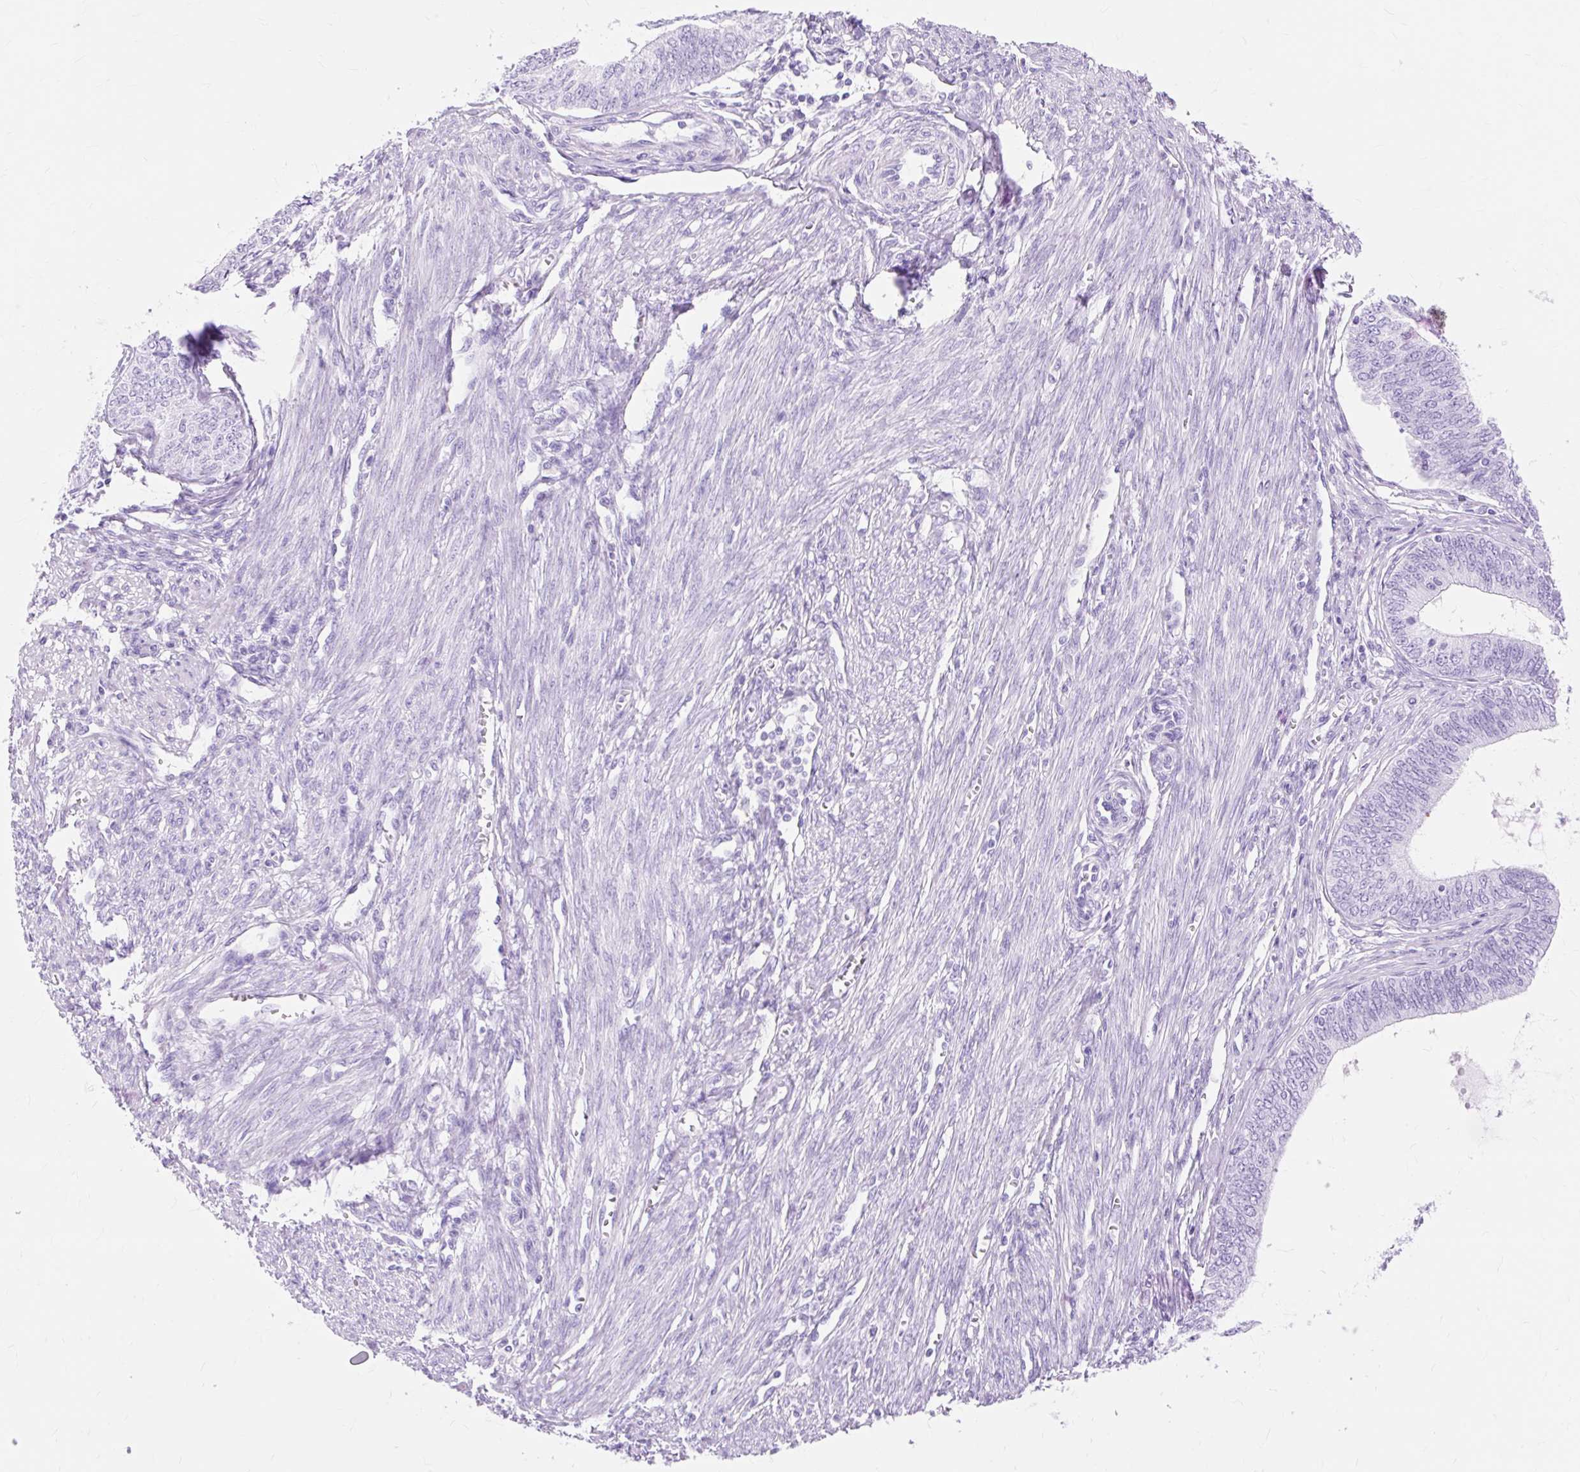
{"staining": {"intensity": "negative", "quantity": "none", "location": "none"}, "tissue": "endometrial cancer", "cell_type": "Tumor cells", "image_type": "cancer", "snomed": [{"axis": "morphology", "description": "Adenocarcinoma, NOS"}, {"axis": "topography", "description": "Endometrium"}], "caption": "Endometrial cancer (adenocarcinoma) was stained to show a protein in brown. There is no significant positivity in tumor cells. (Immunohistochemistry (ihc), brightfield microscopy, high magnification).", "gene": "MBP", "patient": {"sex": "female", "age": 68}}